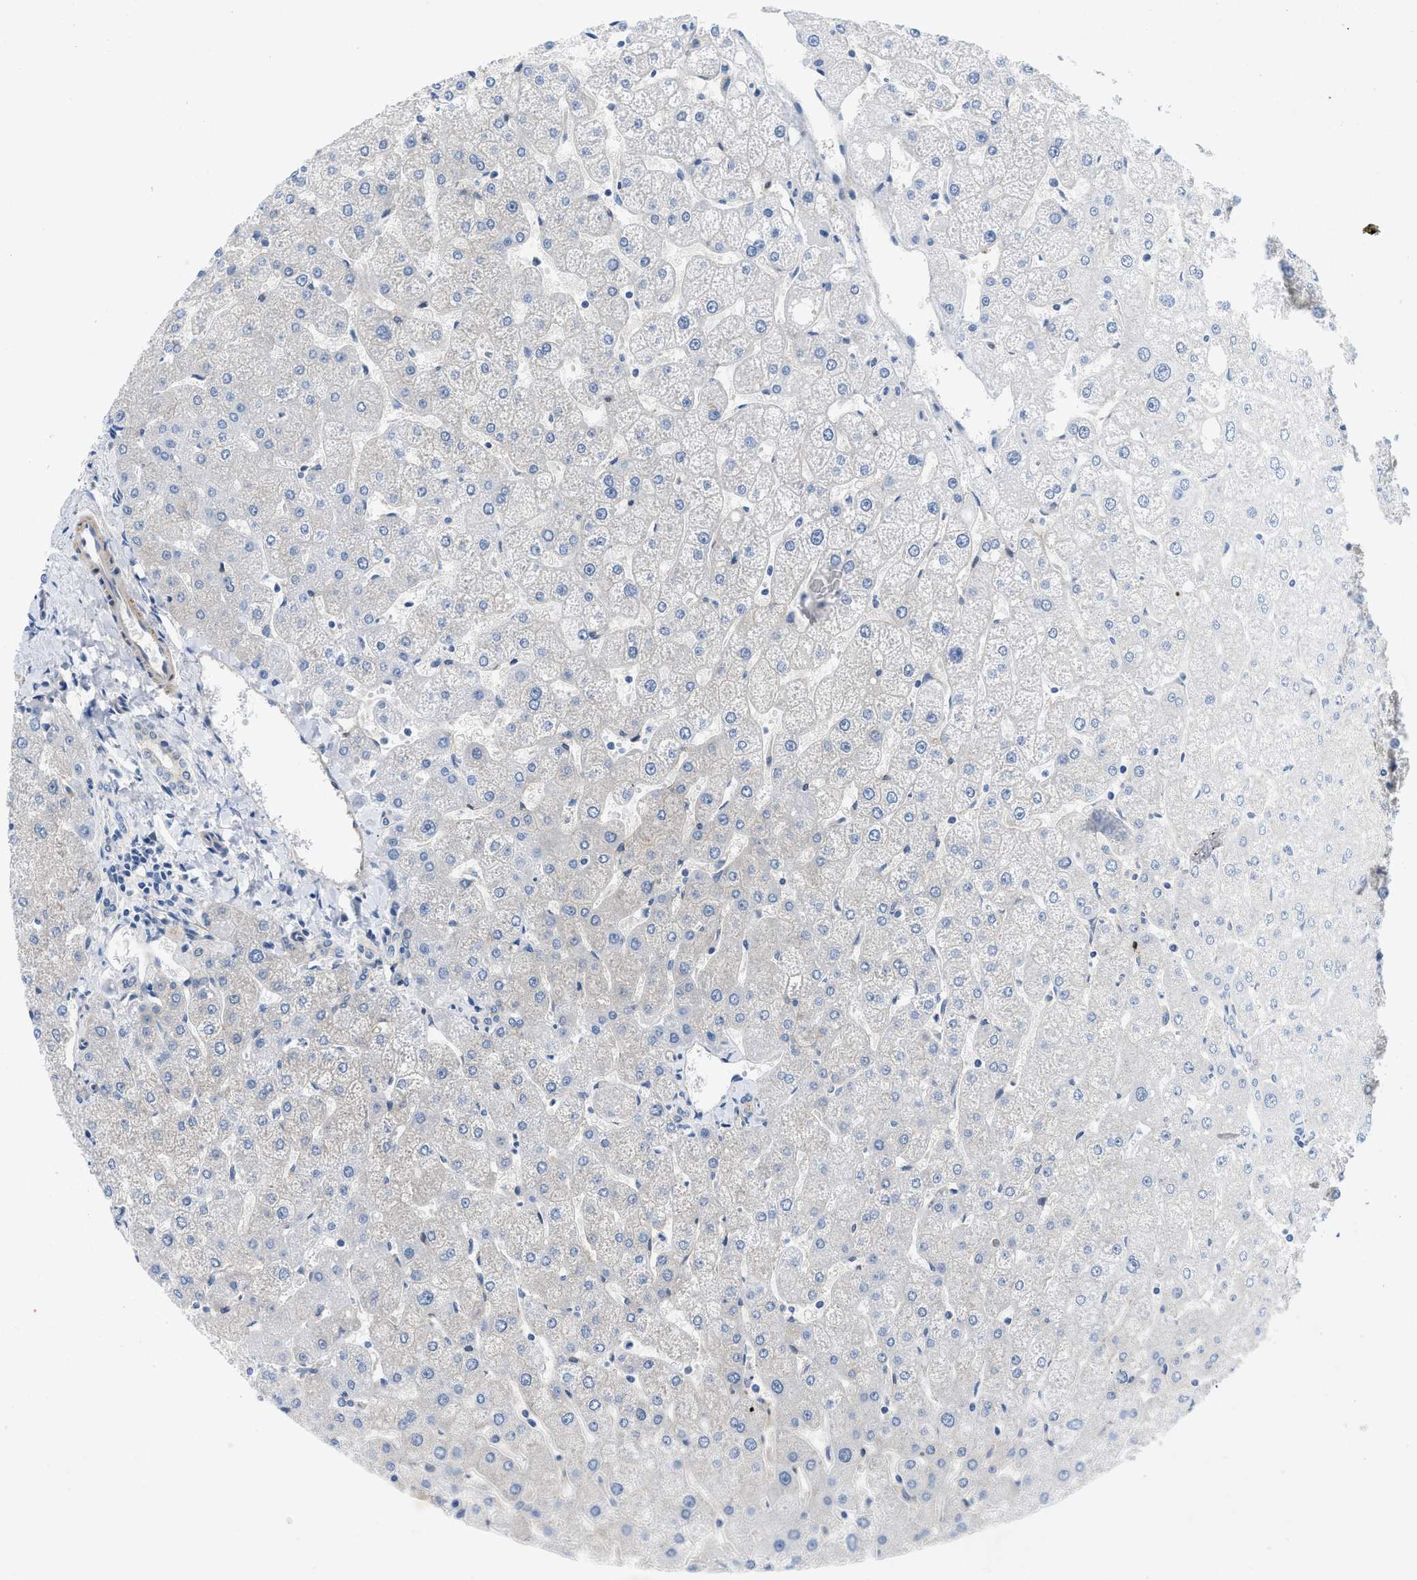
{"staining": {"intensity": "negative", "quantity": "none", "location": "none"}, "tissue": "liver", "cell_type": "Cholangiocytes", "image_type": "normal", "snomed": [{"axis": "morphology", "description": "Normal tissue, NOS"}, {"axis": "topography", "description": "Liver"}], "caption": "An image of human liver is negative for staining in cholangiocytes.", "gene": "PDLIM5", "patient": {"sex": "male", "age": 67}}